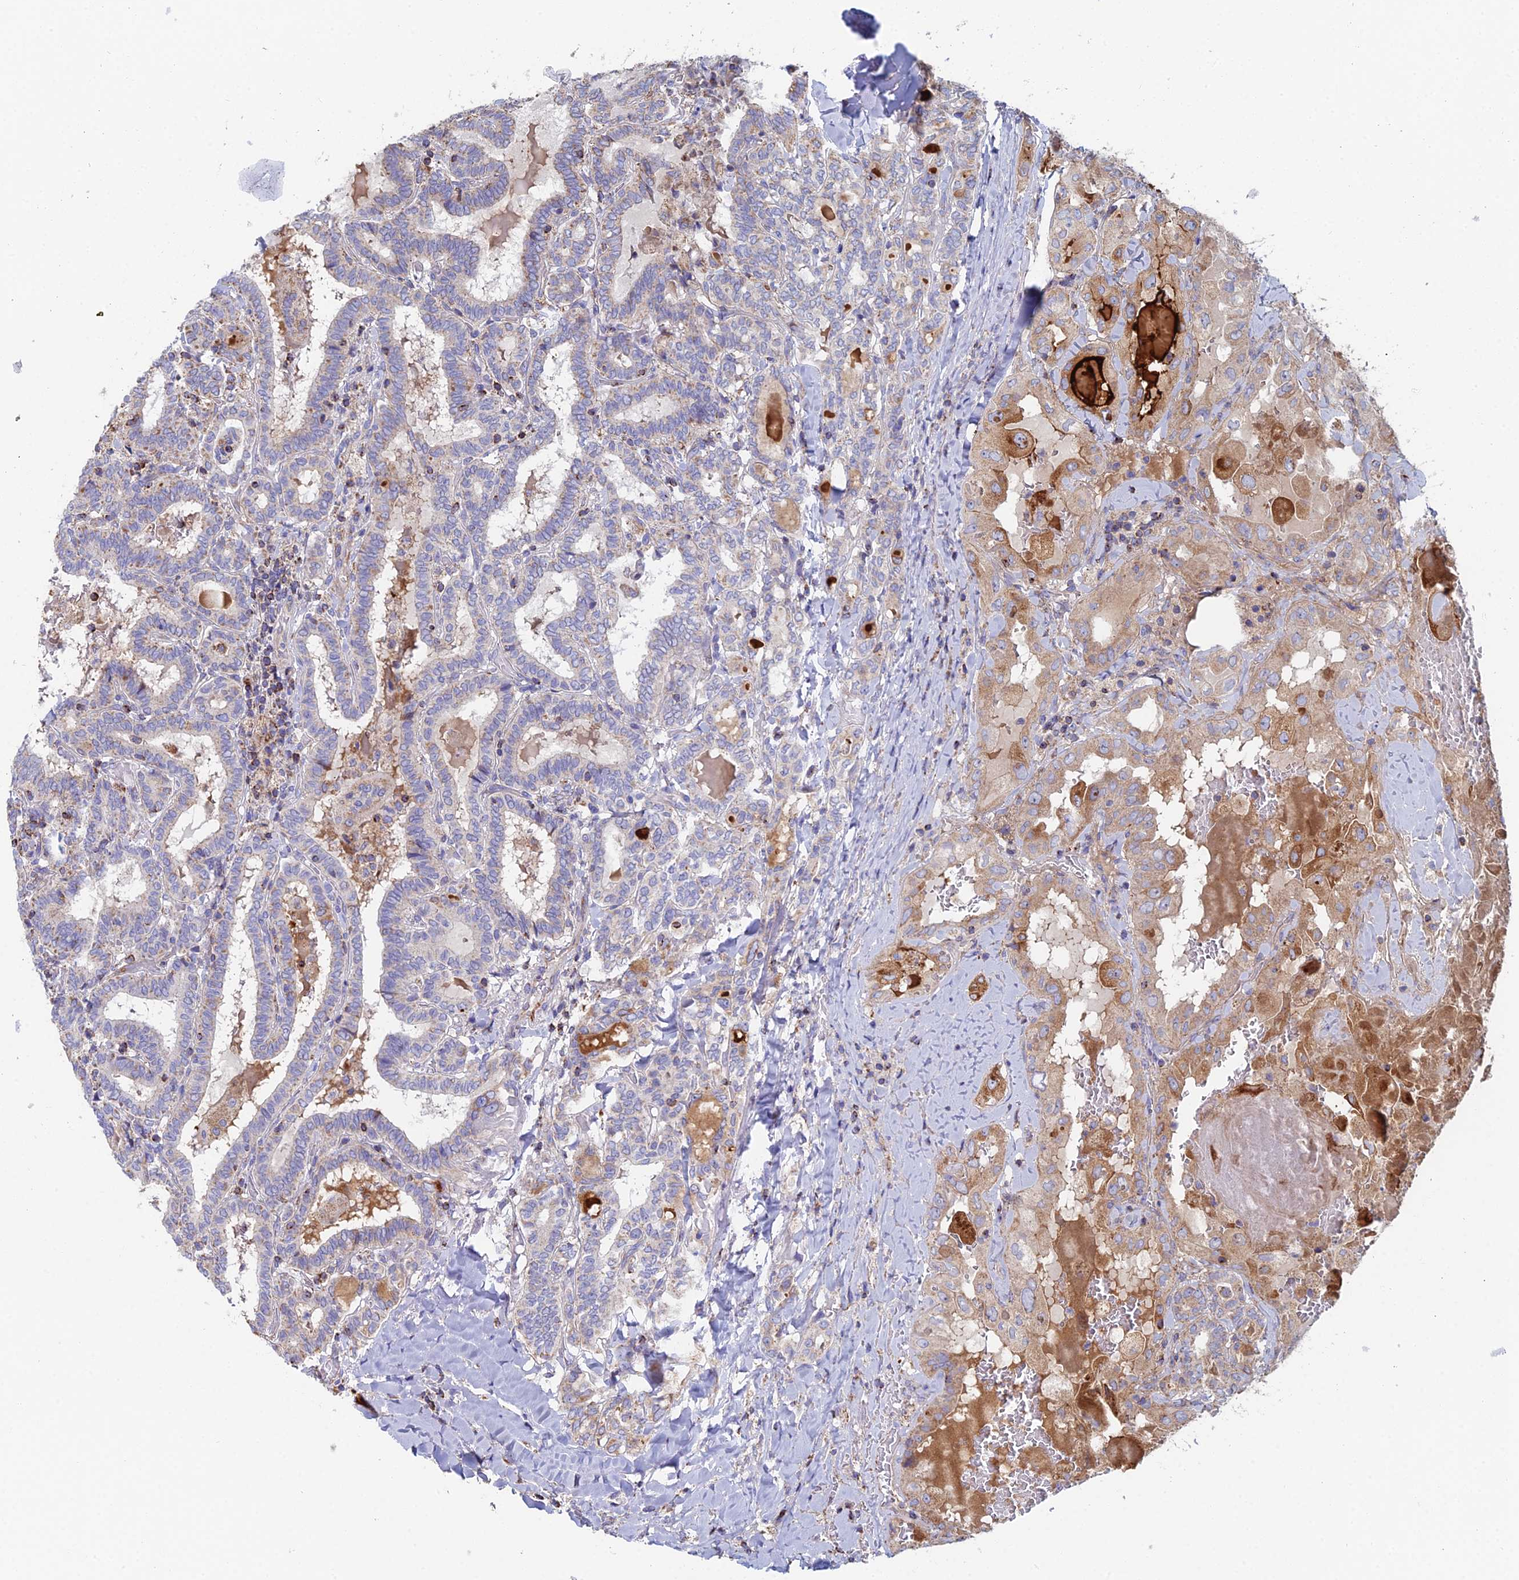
{"staining": {"intensity": "moderate", "quantity": "<25%", "location": "cytoplasmic/membranous"}, "tissue": "thyroid cancer", "cell_type": "Tumor cells", "image_type": "cancer", "snomed": [{"axis": "morphology", "description": "Papillary adenocarcinoma, NOS"}, {"axis": "topography", "description": "Thyroid gland"}], "caption": "Human thyroid cancer (papillary adenocarcinoma) stained with a protein marker reveals moderate staining in tumor cells.", "gene": "SPOCK2", "patient": {"sex": "female", "age": 72}}